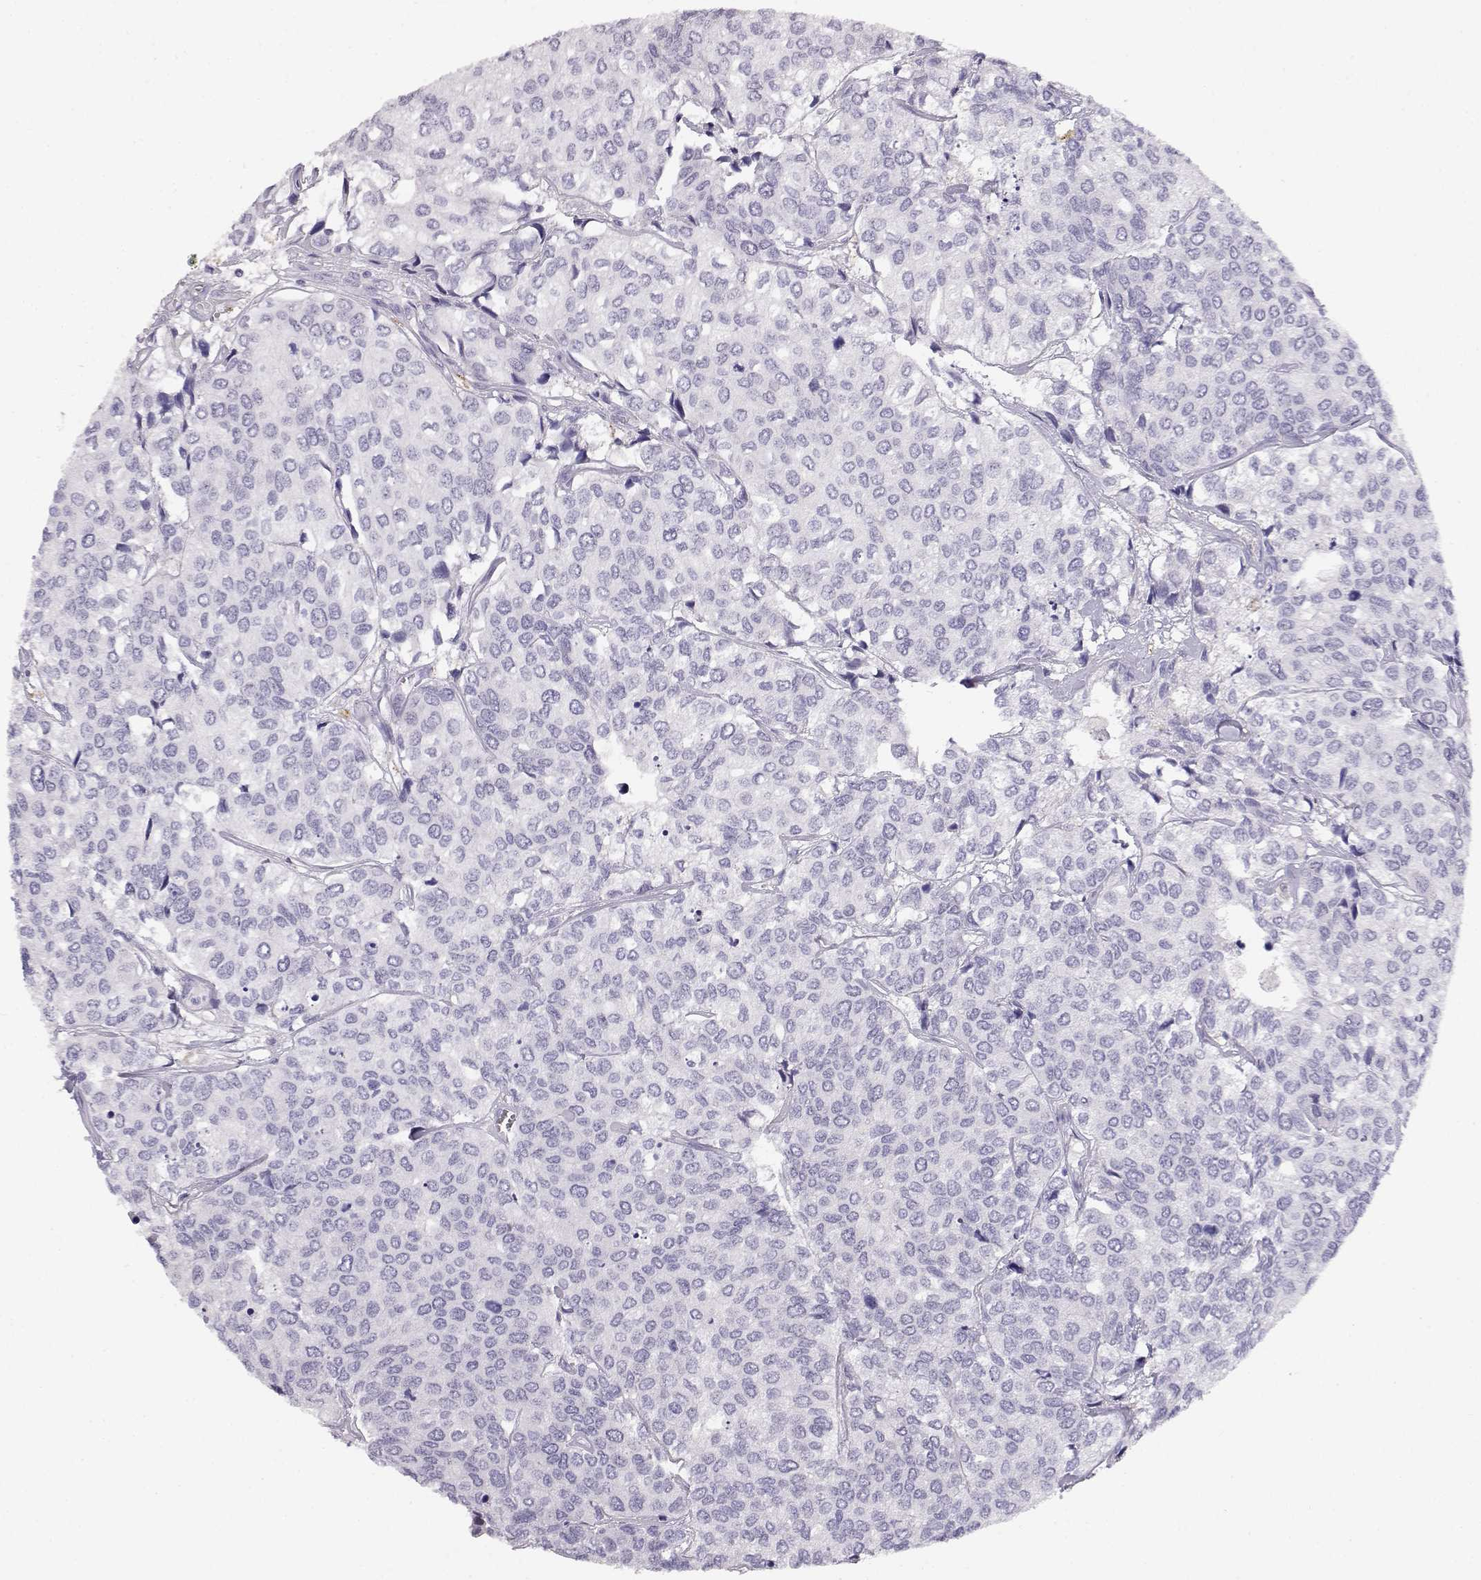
{"staining": {"intensity": "negative", "quantity": "none", "location": "none"}, "tissue": "urothelial cancer", "cell_type": "Tumor cells", "image_type": "cancer", "snomed": [{"axis": "morphology", "description": "Urothelial carcinoma, High grade"}, {"axis": "topography", "description": "Urinary bladder"}], "caption": "The micrograph displays no staining of tumor cells in urothelial carcinoma (high-grade).", "gene": "NUTM1", "patient": {"sex": "male", "age": 73}}